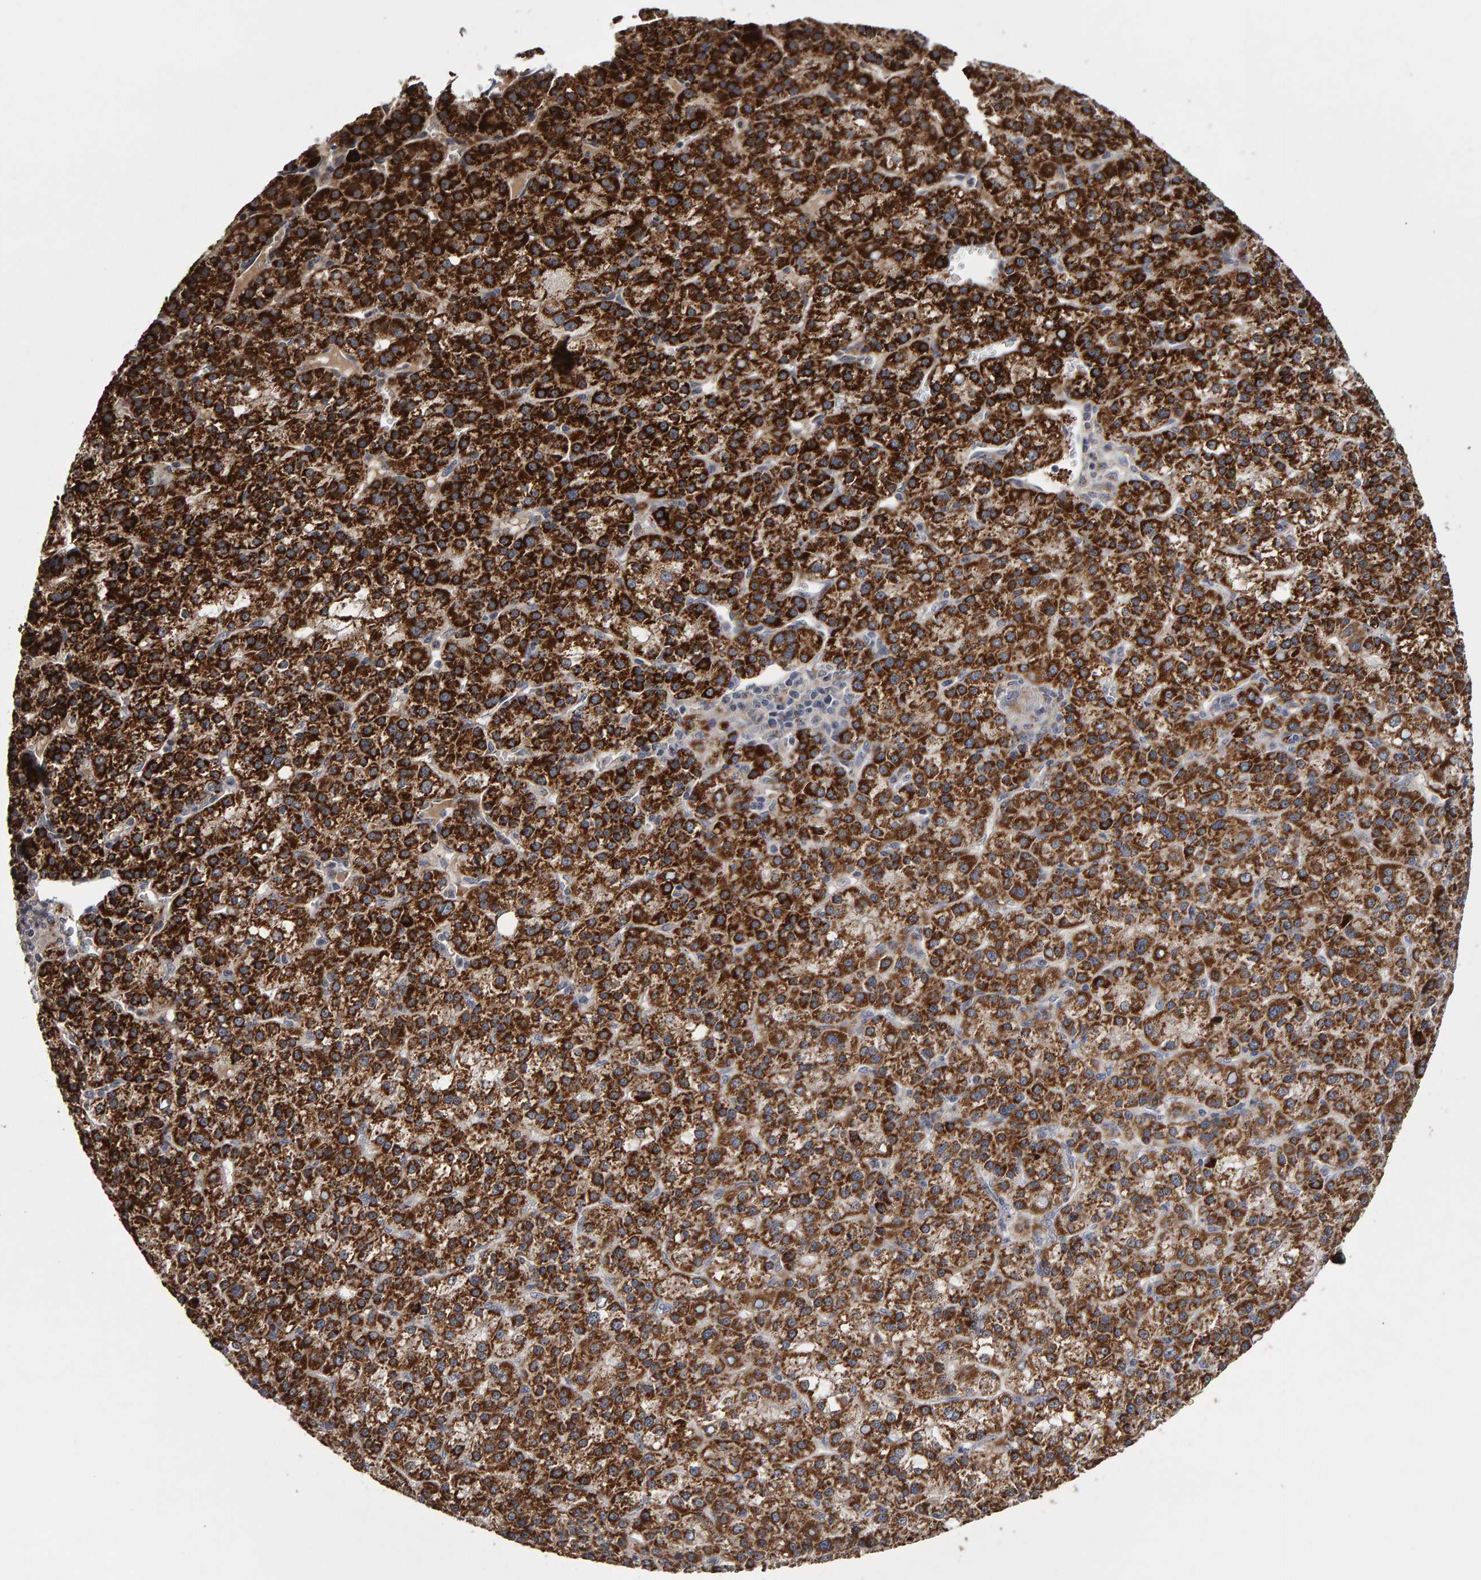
{"staining": {"intensity": "strong", "quantity": ">75%", "location": "cytoplasmic/membranous"}, "tissue": "liver cancer", "cell_type": "Tumor cells", "image_type": "cancer", "snomed": [{"axis": "morphology", "description": "Carcinoma, Hepatocellular, NOS"}, {"axis": "topography", "description": "Liver"}], "caption": "The photomicrograph displays staining of liver hepatocellular carcinoma, revealing strong cytoplasmic/membranous protein expression (brown color) within tumor cells. (brown staining indicates protein expression, while blue staining denotes nuclei).", "gene": "CANT1", "patient": {"sex": "female", "age": 58}}